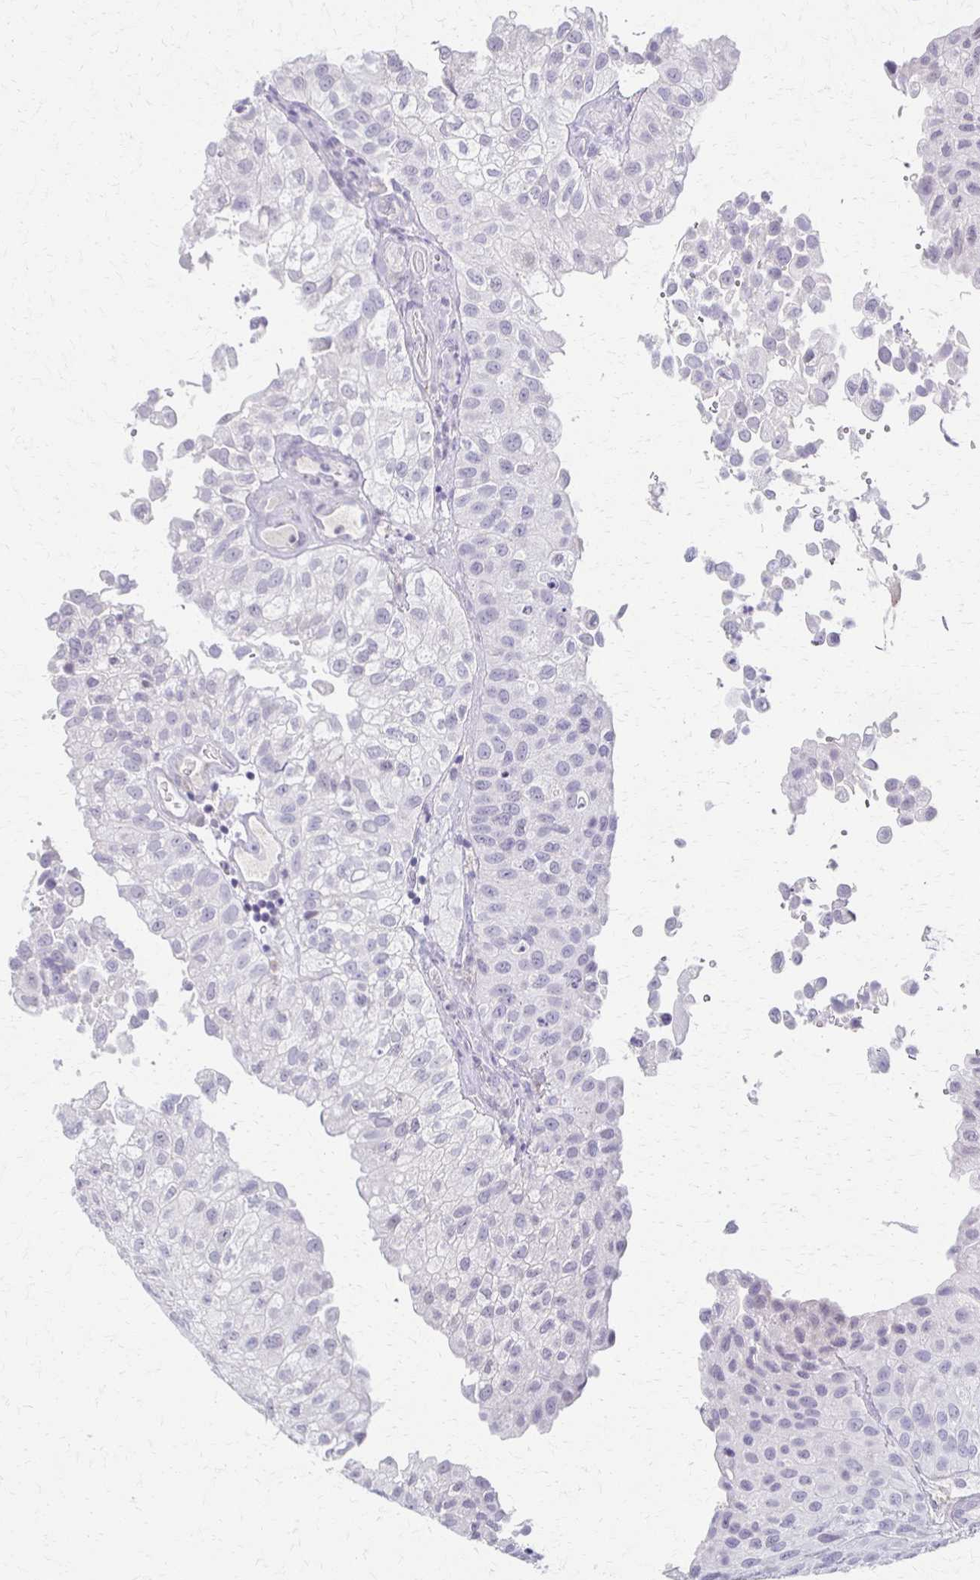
{"staining": {"intensity": "negative", "quantity": "none", "location": "none"}, "tissue": "urothelial cancer", "cell_type": "Tumor cells", "image_type": "cancer", "snomed": [{"axis": "morphology", "description": "Urothelial carcinoma, NOS"}, {"axis": "topography", "description": "Urinary bladder"}], "caption": "The image exhibits no staining of tumor cells in urothelial cancer. (DAB (3,3'-diaminobenzidine) IHC visualized using brightfield microscopy, high magnification).", "gene": "FOXO4", "patient": {"sex": "male", "age": 87}}